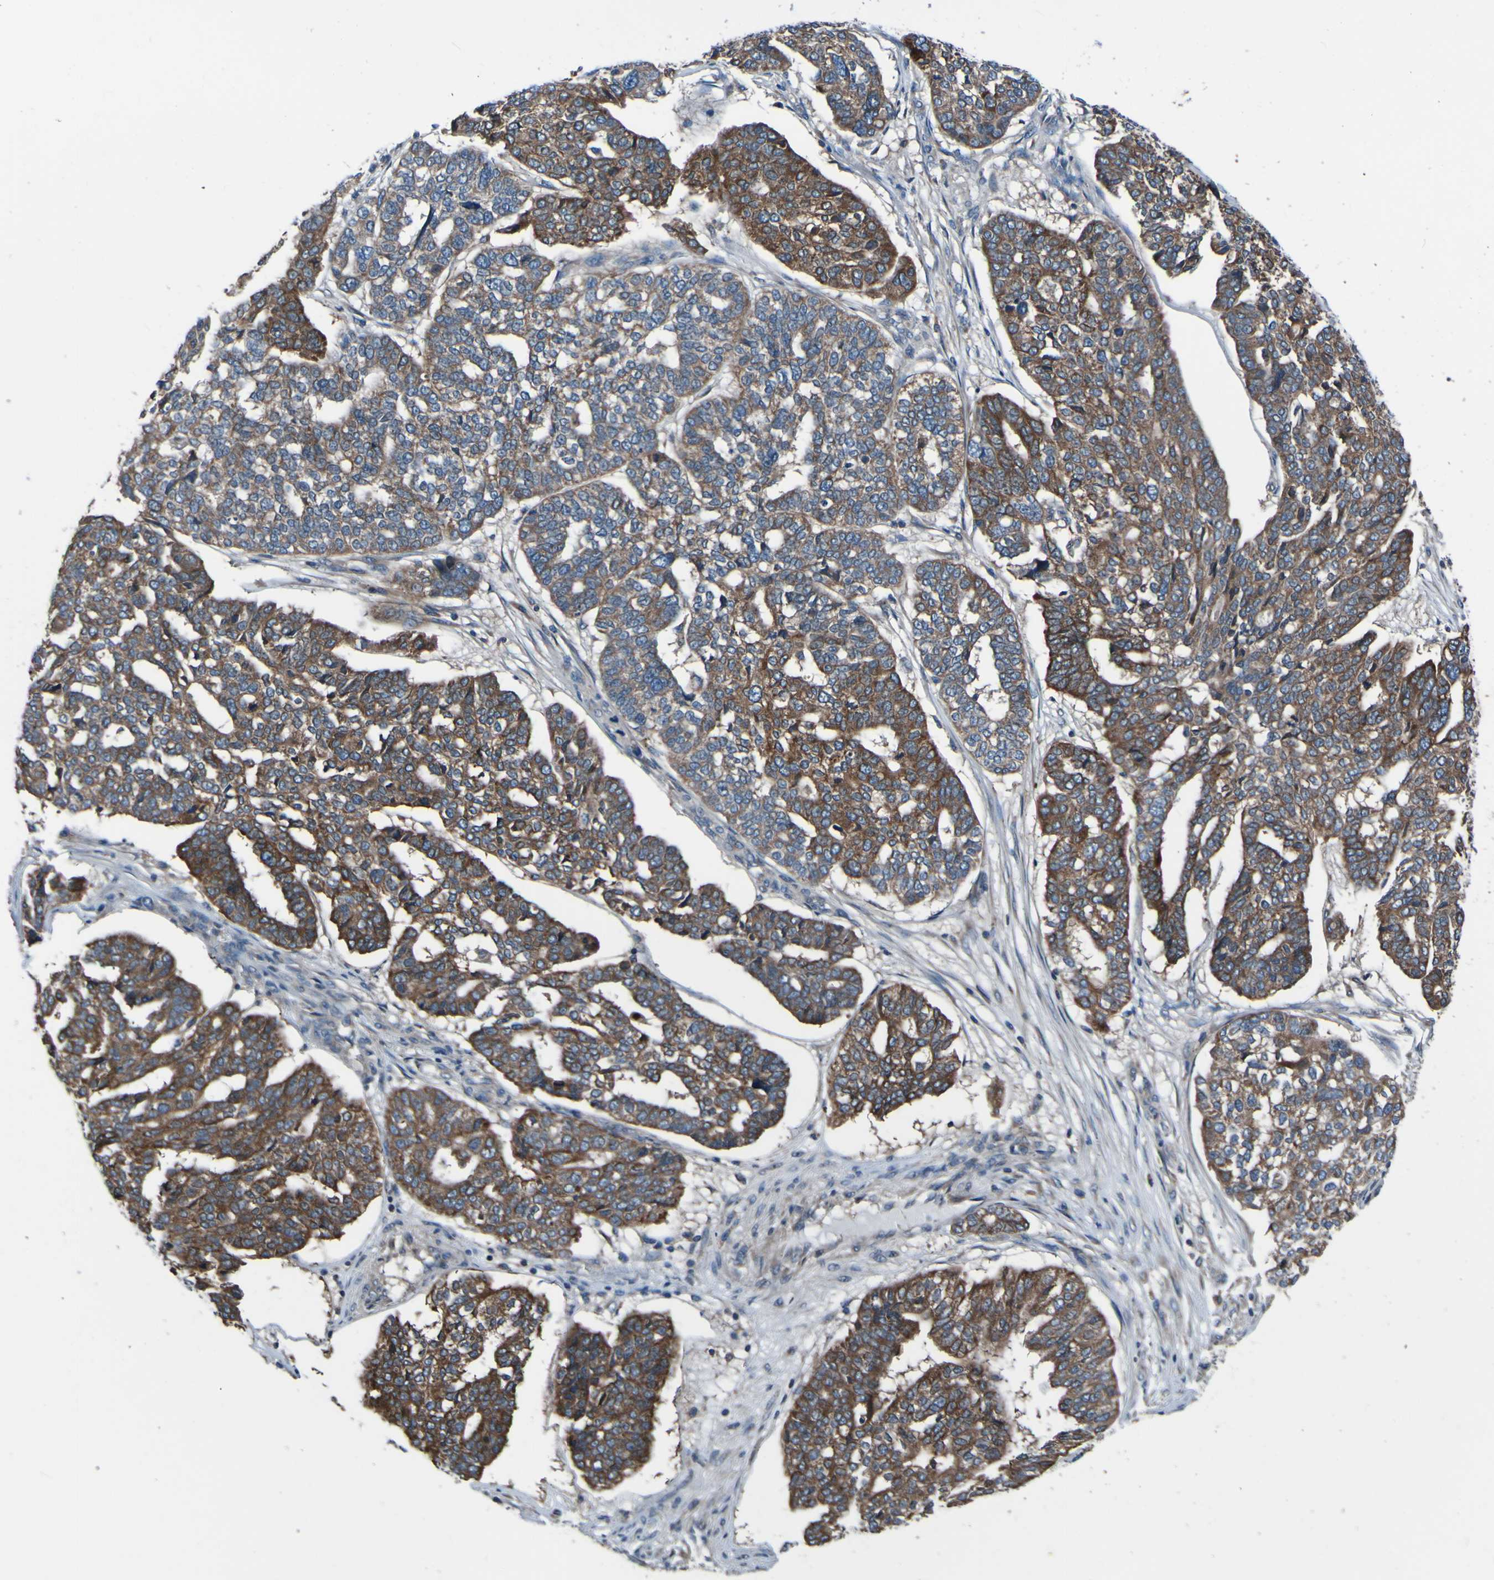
{"staining": {"intensity": "strong", "quantity": "25%-75%", "location": "cytoplasmic/membranous"}, "tissue": "ovarian cancer", "cell_type": "Tumor cells", "image_type": "cancer", "snomed": [{"axis": "morphology", "description": "Cystadenocarcinoma, serous, NOS"}, {"axis": "topography", "description": "Ovary"}], "caption": "Brown immunohistochemical staining in human serous cystadenocarcinoma (ovarian) displays strong cytoplasmic/membranous expression in approximately 25%-75% of tumor cells.", "gene": "RAB5B", "patient": {"sex": "female", "age": 59}}